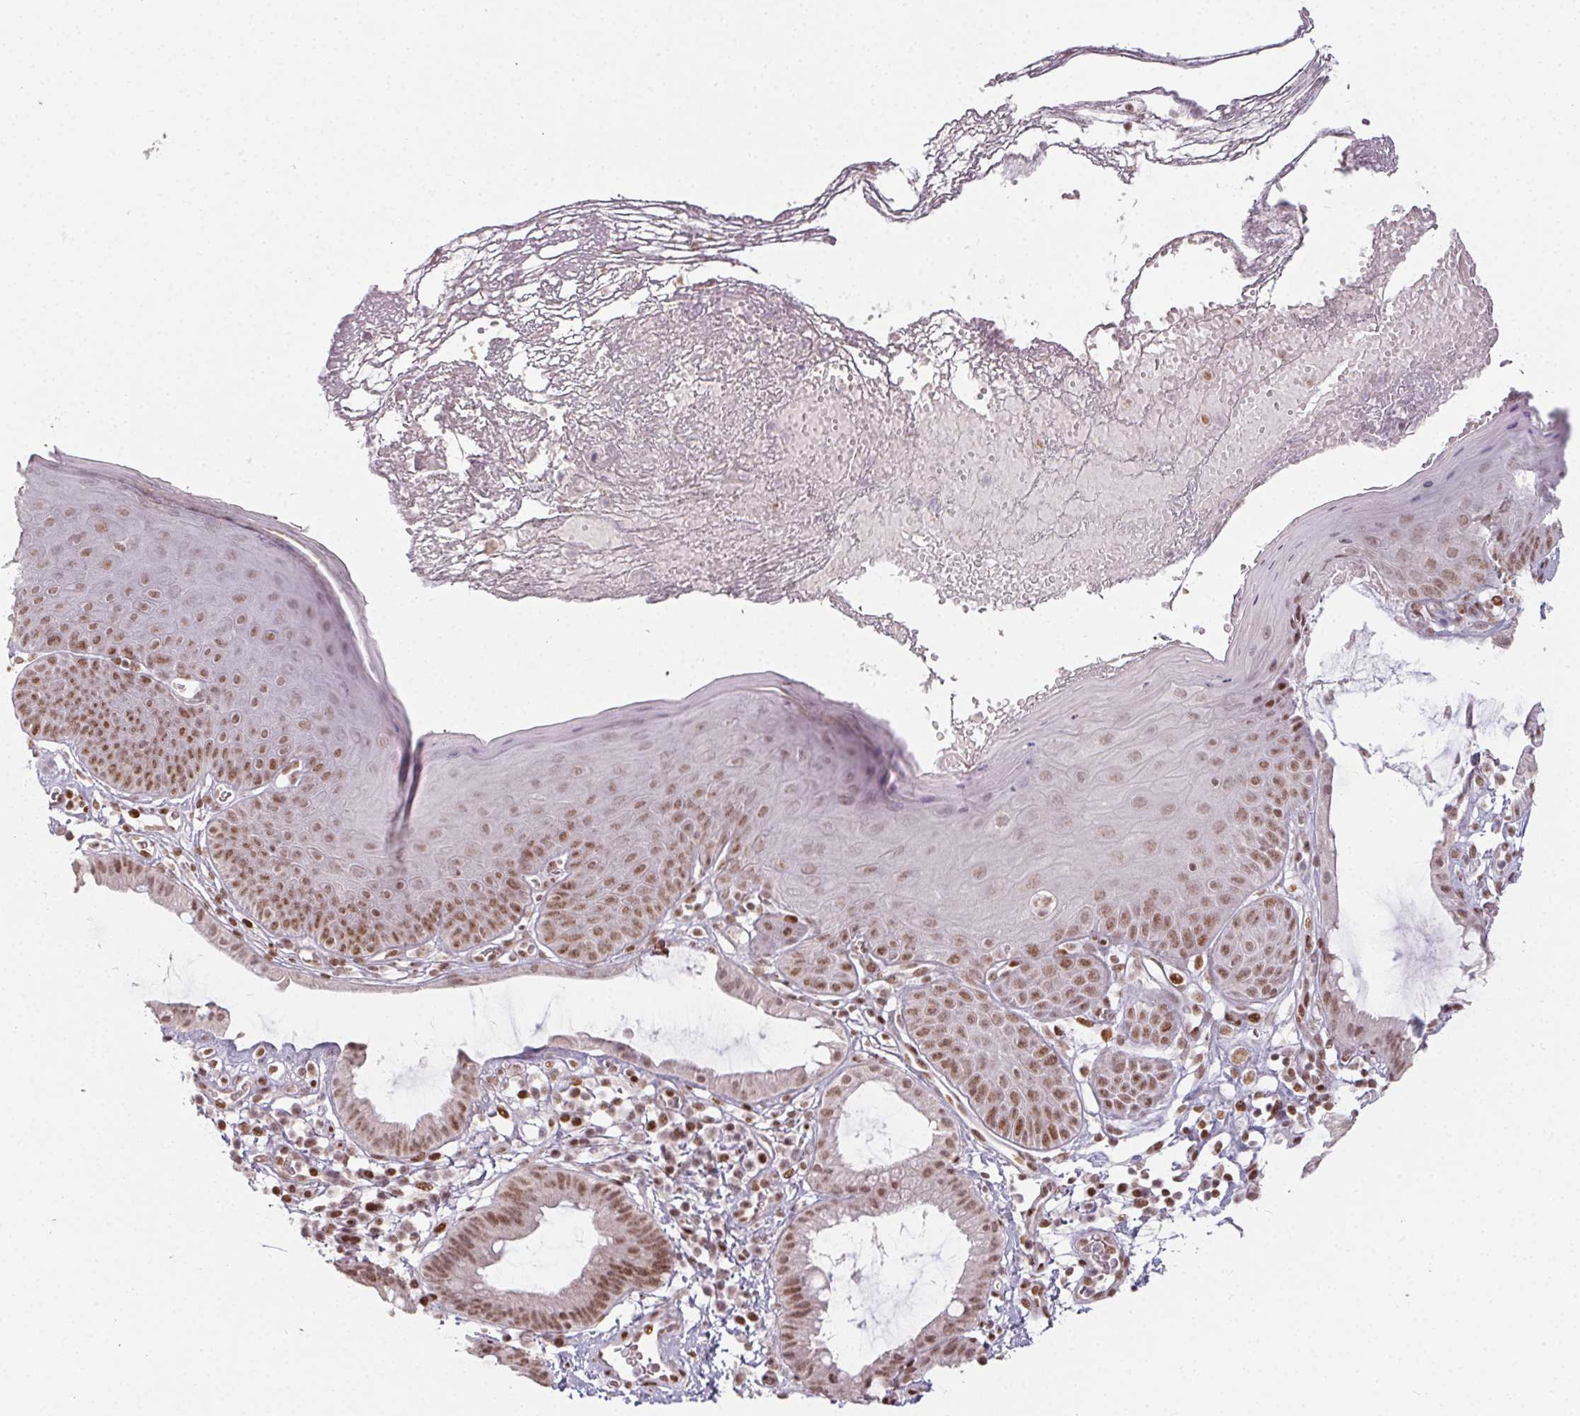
{"staining": {"intensity": "strong", "quantity": "25%-75%", "location": "nuclear"}, "tissue": "skin", "cell_type": "Epidermal cells", "image_type": "normal", "snomed": [{"axis": "morphology", "description": "Normal tissue, NOS"}, {"axis": "topography", "description": "Anal"}], "caption": "Protein analysis of unremarkable skin reveals strong nuclear expression in about 25%-75% of epidermal cells.", "gene": "KMT2A", "patient": {"sex": "male", "age": 53}}